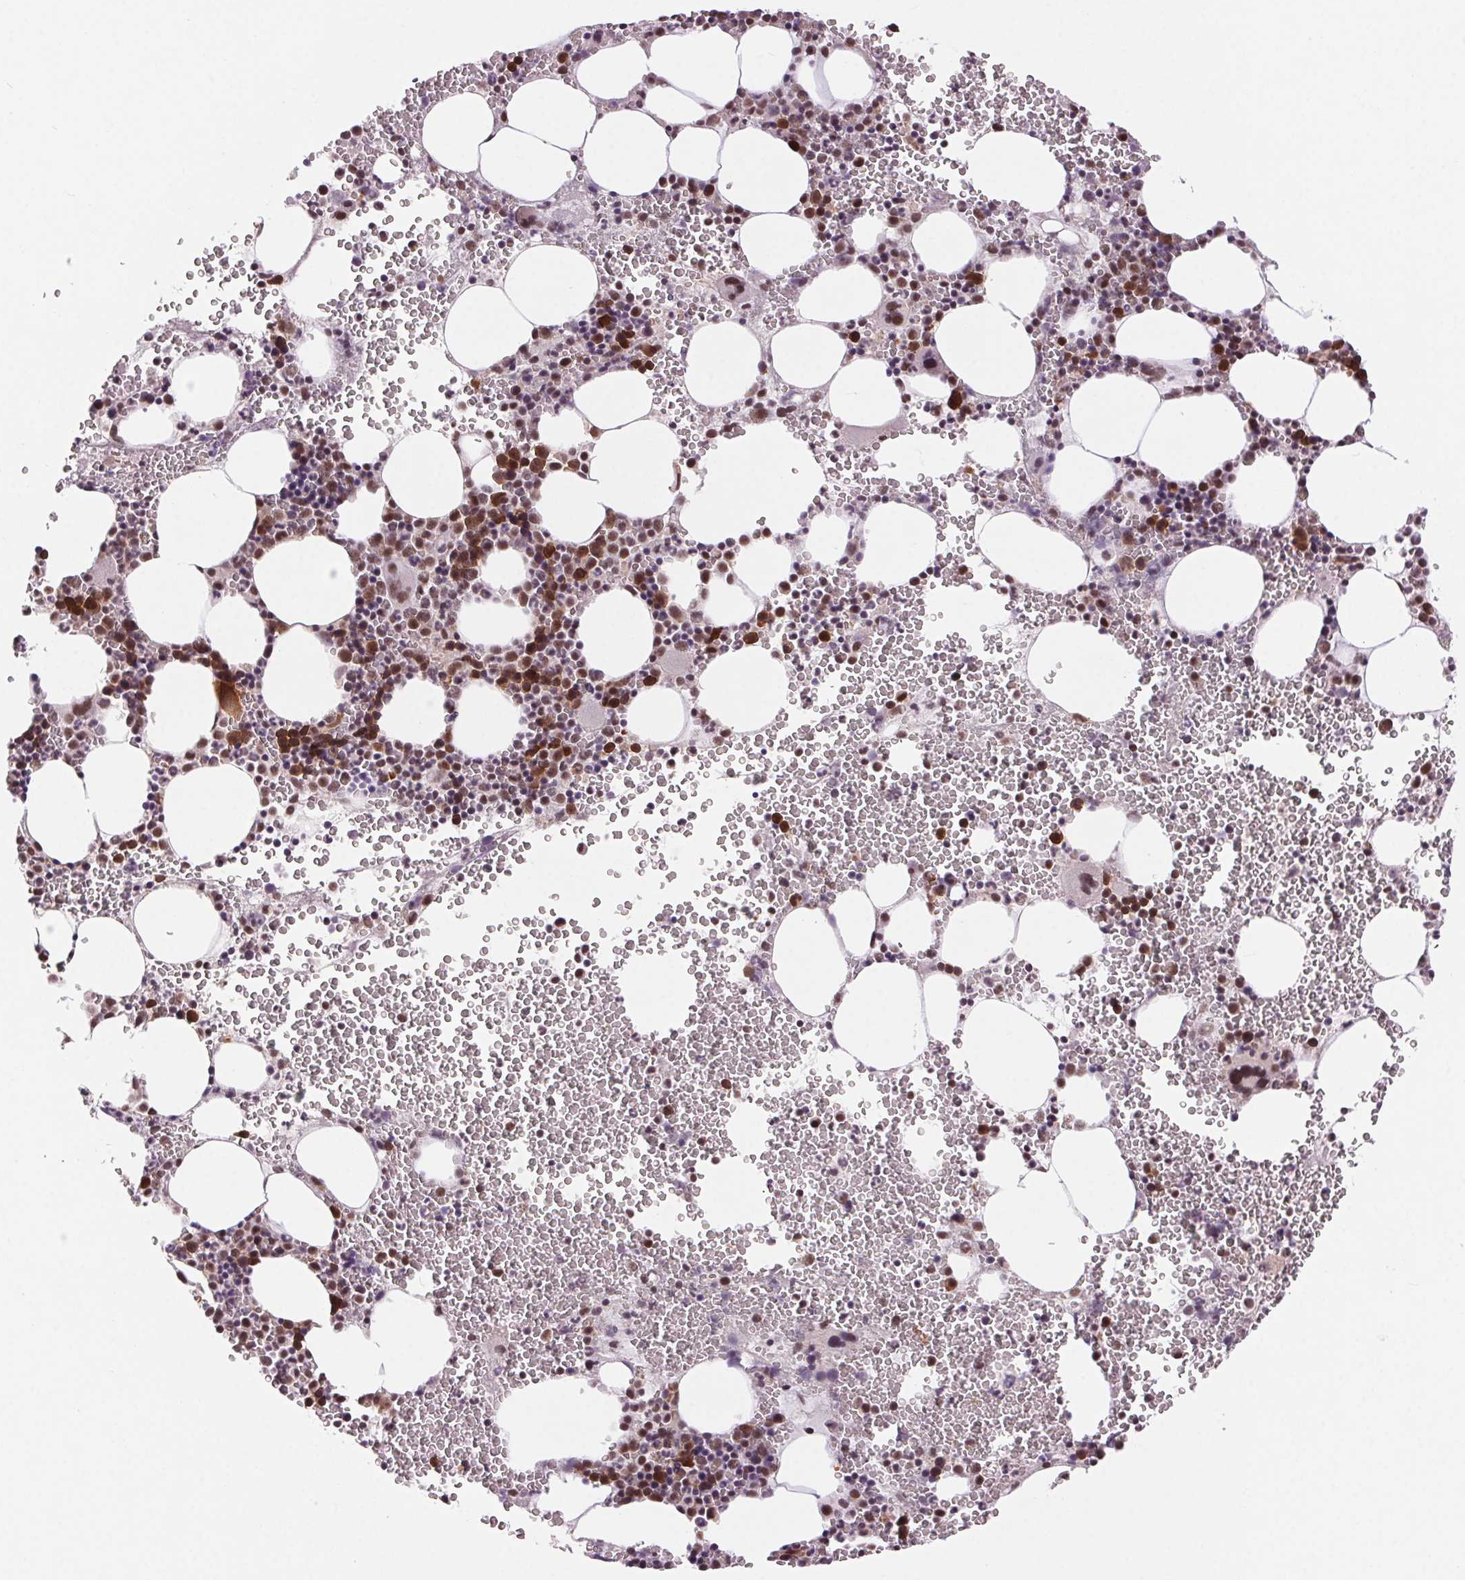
{"staining": {"intensity": "moderate", "quantity": "25%-75%", "location": "nuclear"}, "tissue": "bone marrow", "cell_type": "Hematopoietic cells", "image_type": "normal", "snomed": [{"axis": "morphology", "description": "Normal tissue, NOS"}, {"axis": "topography", "description": "Bone marrow"}], "caption": "Bone marrow stained with immunohistochemistry (IHC) reveals moderate nuclear positivity in about 25%-75% of hematopoietic cells. The staining was performed using DAB (3,3'-diaminobenzidine), with brown indicating positive protein expression. Nuclei are stained blue with hematoxylin.", "gene": "CD2BP2", "patient": {"sex": "male", "age": 82}}